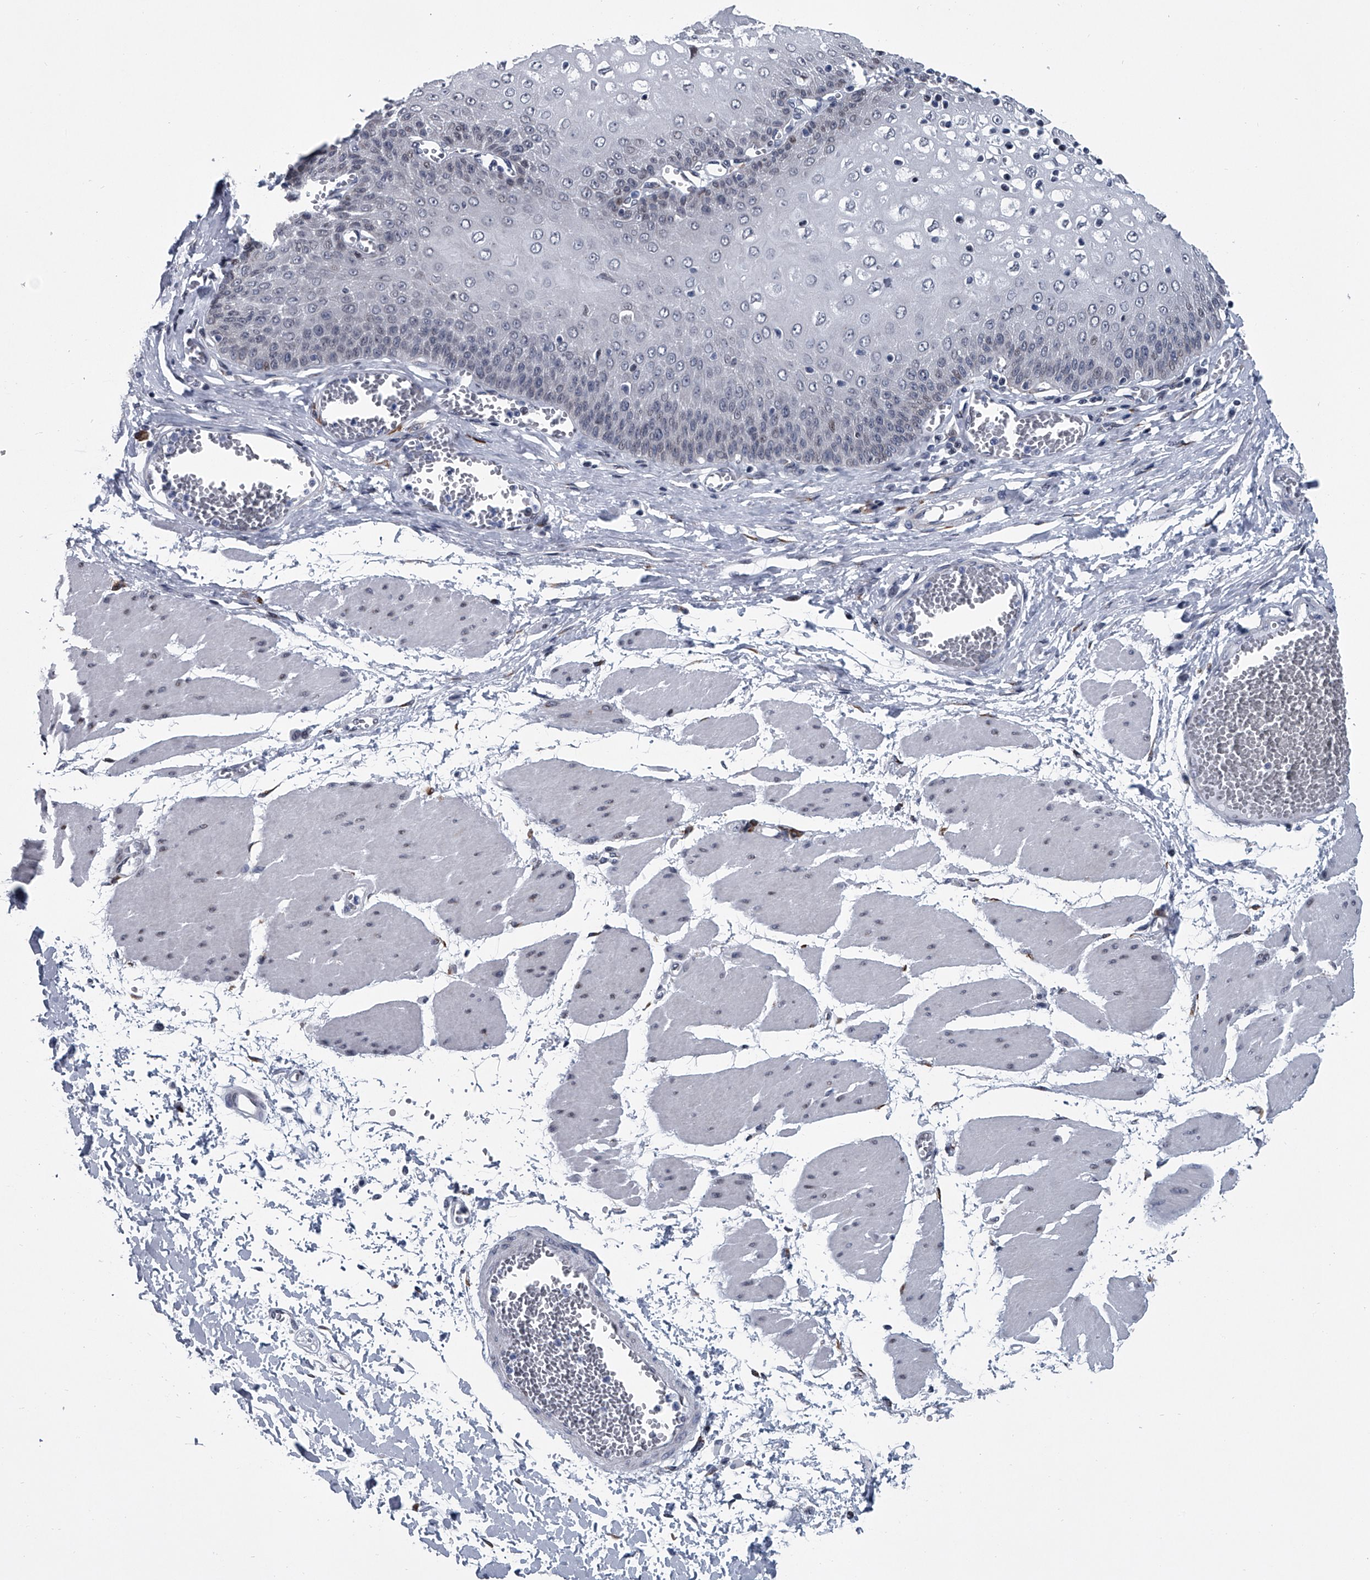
{"staining": {"intensity": "weak", "quantity": "<25%", "location": "nuclear"}, "tissue": "esophagus", "cell_type": "Squamous epithelial cells", "image_type": "normal", "snomed": [{"axis": "morphology", "description": "Normal tissue, NOS"}, {"axis": "topography", "description": "Esophagus"}], "caption": "Squamous epithelial cells show no significant protein positivity in unremarkable esophagus.", "gene": "PPP2R5D", "patient": {"sex": "male", "age": 60}}